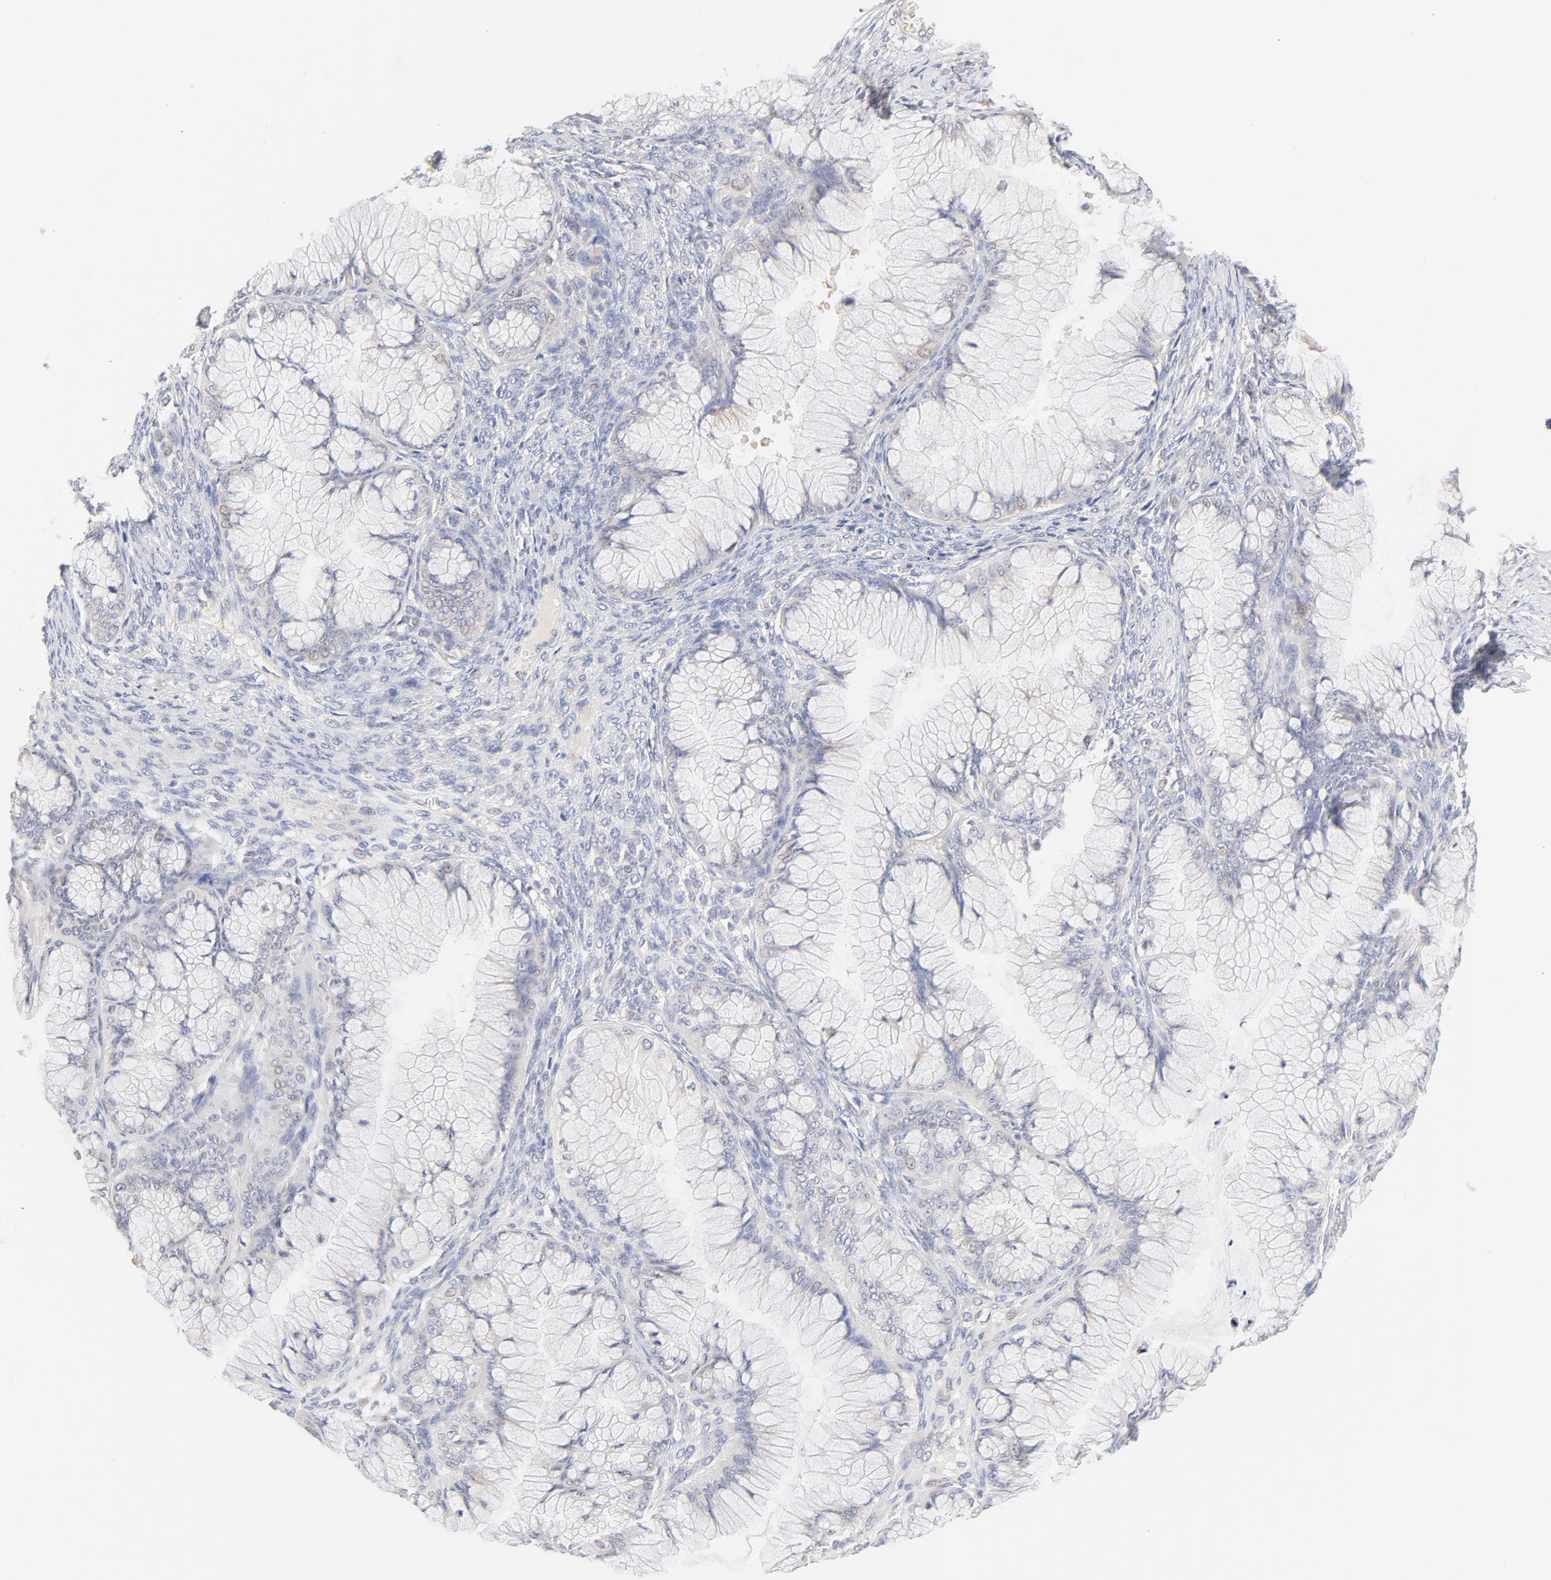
{"staining": {"intensity": "negative", "quantity": "none", "location": "none"}, "tissue": "ovarian cancer", "cell_type": "Tumor cells", "image_type": "cancer", "snomed": [{"axis": "morphology", "description": "Cystadenocarcinoma, mucinous, NOS"}, {"axis": "topography", "description": "Ovary"}], "caption": "Tumor cells are negative for brown protein staining in mucinous cystadenocarcinoma (ovarian).", "gene": "MTERF2", "patient": {"sex": "female", "age": 63}}